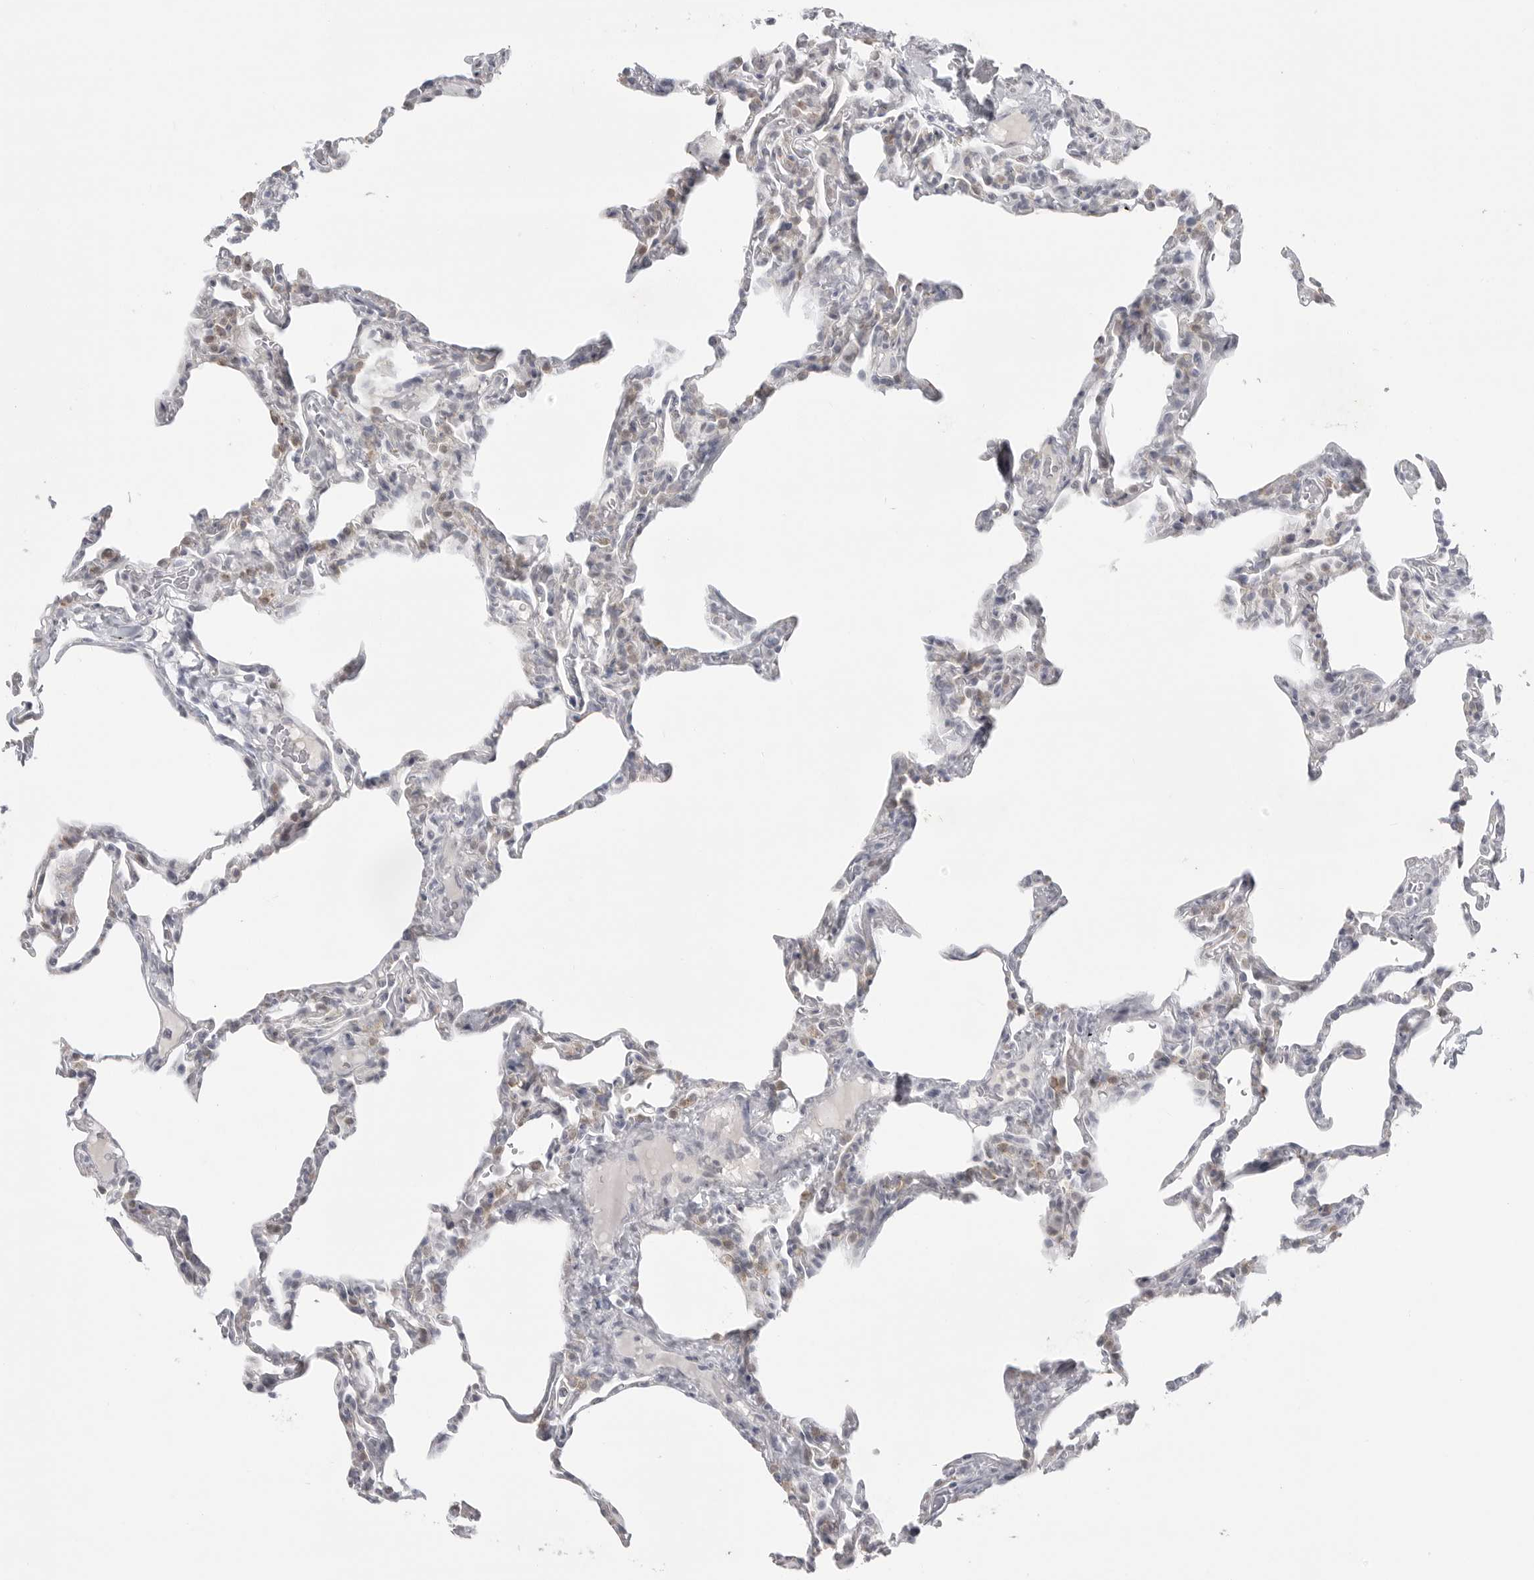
{"staining": {"intensity": "weak", "quantity": "<25%", "location": "cytoplasmic/membranous"}, "tissue": "lung", "cell_type": "Alveolar cells", "image_type": "normal", "snomed": [{"axis": "morphology", "description": "Normal tissue, NOS"}, {"axis": "topography", "description": "Lung"}], "caption": "The image demonstrates no significant staining in alveolar cells of lung. (DAB (3,3'-diaminobenzidine) immunohistochemistry with hematoxylin counter stain).", "gene": "TCTN3", "patient": {"sex": "male", "age": 20}}